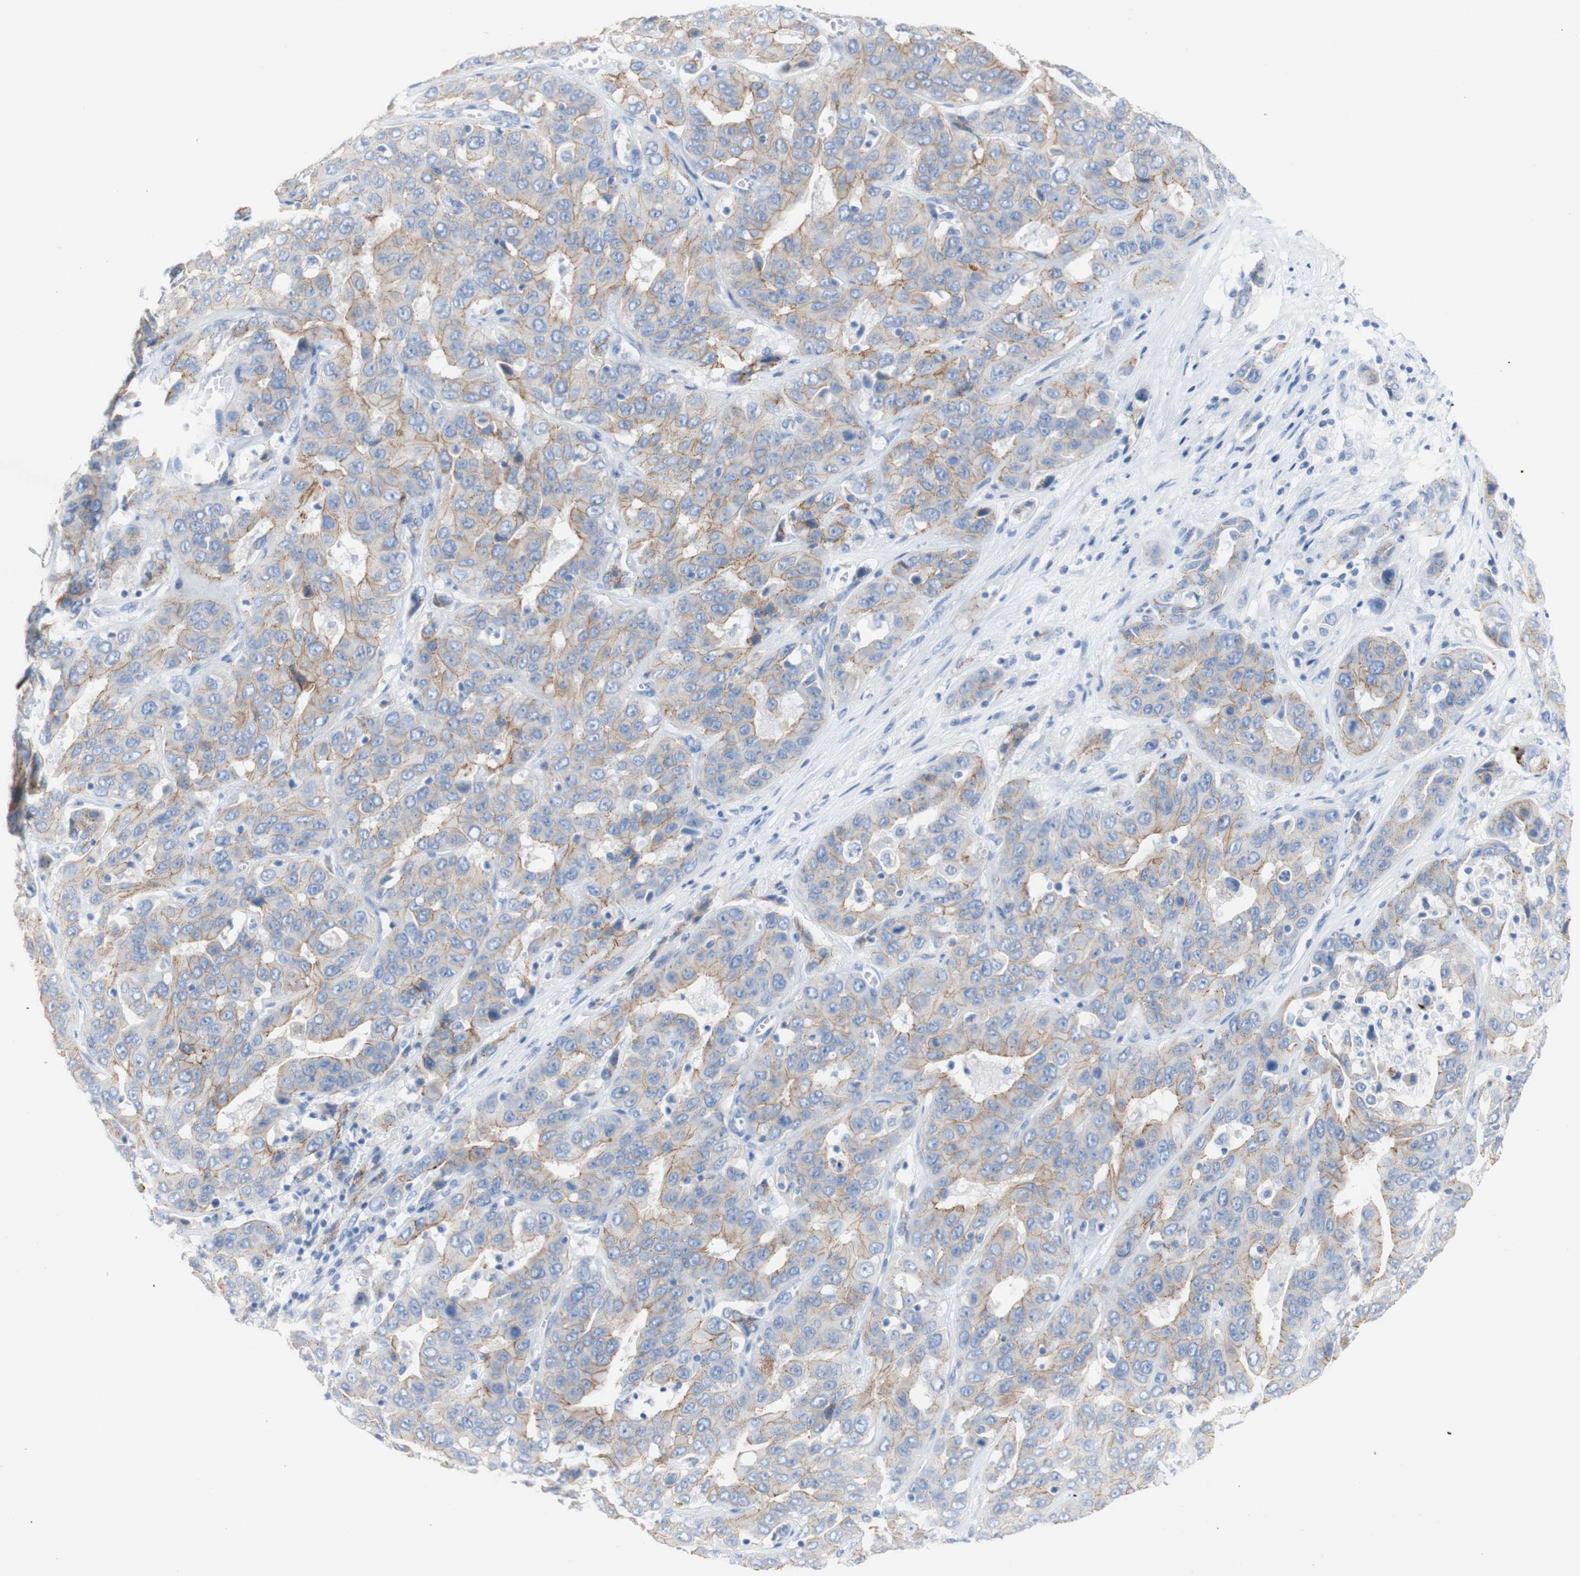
{"staining": {"intensity": "moderate", "quantity": "25%-75%", "location": "cytoplasmic/membranous"}, "tissue": "liver cancer", "cell_type": "Tumor cells", "image_type": "cancer", "snomed": [{"axis": "morphology", "description": "Cholangiocarcinoma"}, {"axis": "topography", "description": "Liver"}], "caption": "Tumor cells exhibit medium levels of moderate cytoplasmic/membranous expression in approximately 25%-75% of cells in human liver cholangiocarcinoma.", "gene": "DSC2", "patient": {"sex": "female", "age": 52}}